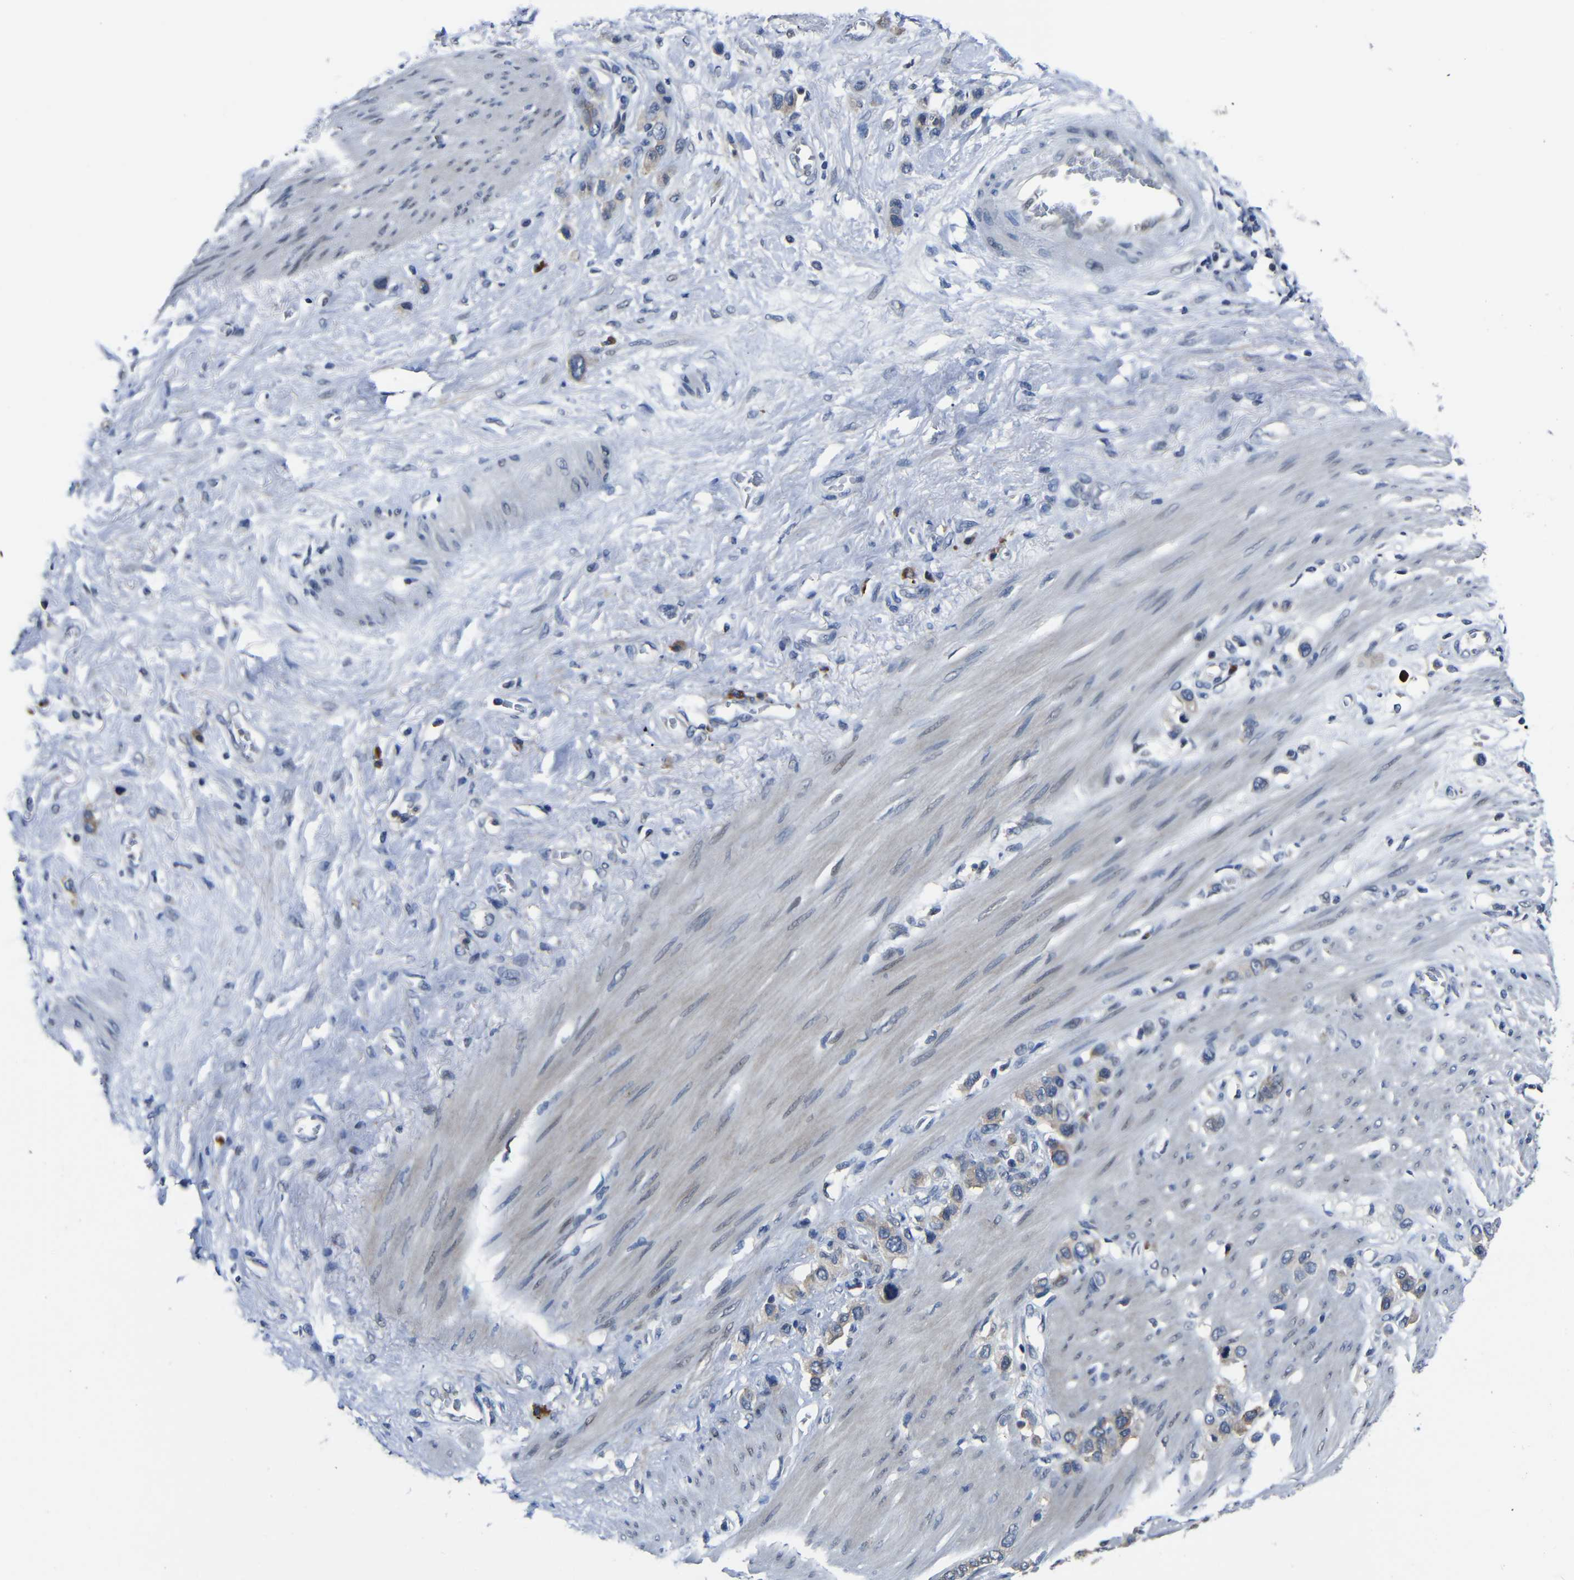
{"staining": {"intensity": "moderate", "quantity": "<25%", "location": "cytoplasmic/membranous"}, "tissue": "stomach cancer", "cell_type": "Tumor cells", "image_type": "cancer", "snomed": [{"axis": "morphology", "description": "Adenocarcinoma, NOS"}, {"axis": "morphology", "description": "Adenocarcinoma, High grade"}, {"axis": "topography", "description": "Stomach, upper"}, {"axis": "topography", "description": "Stomach, lower"}], "caption": "This image demonstrates immunohistochemistry (IHC) staining of stomach adenocarcinoma, with low moderate cytoplasmic/membranous expression in about <25% of tumor cells.", "gene": "SEMA4B", "patient": {"sex": "female", "age": 65}}